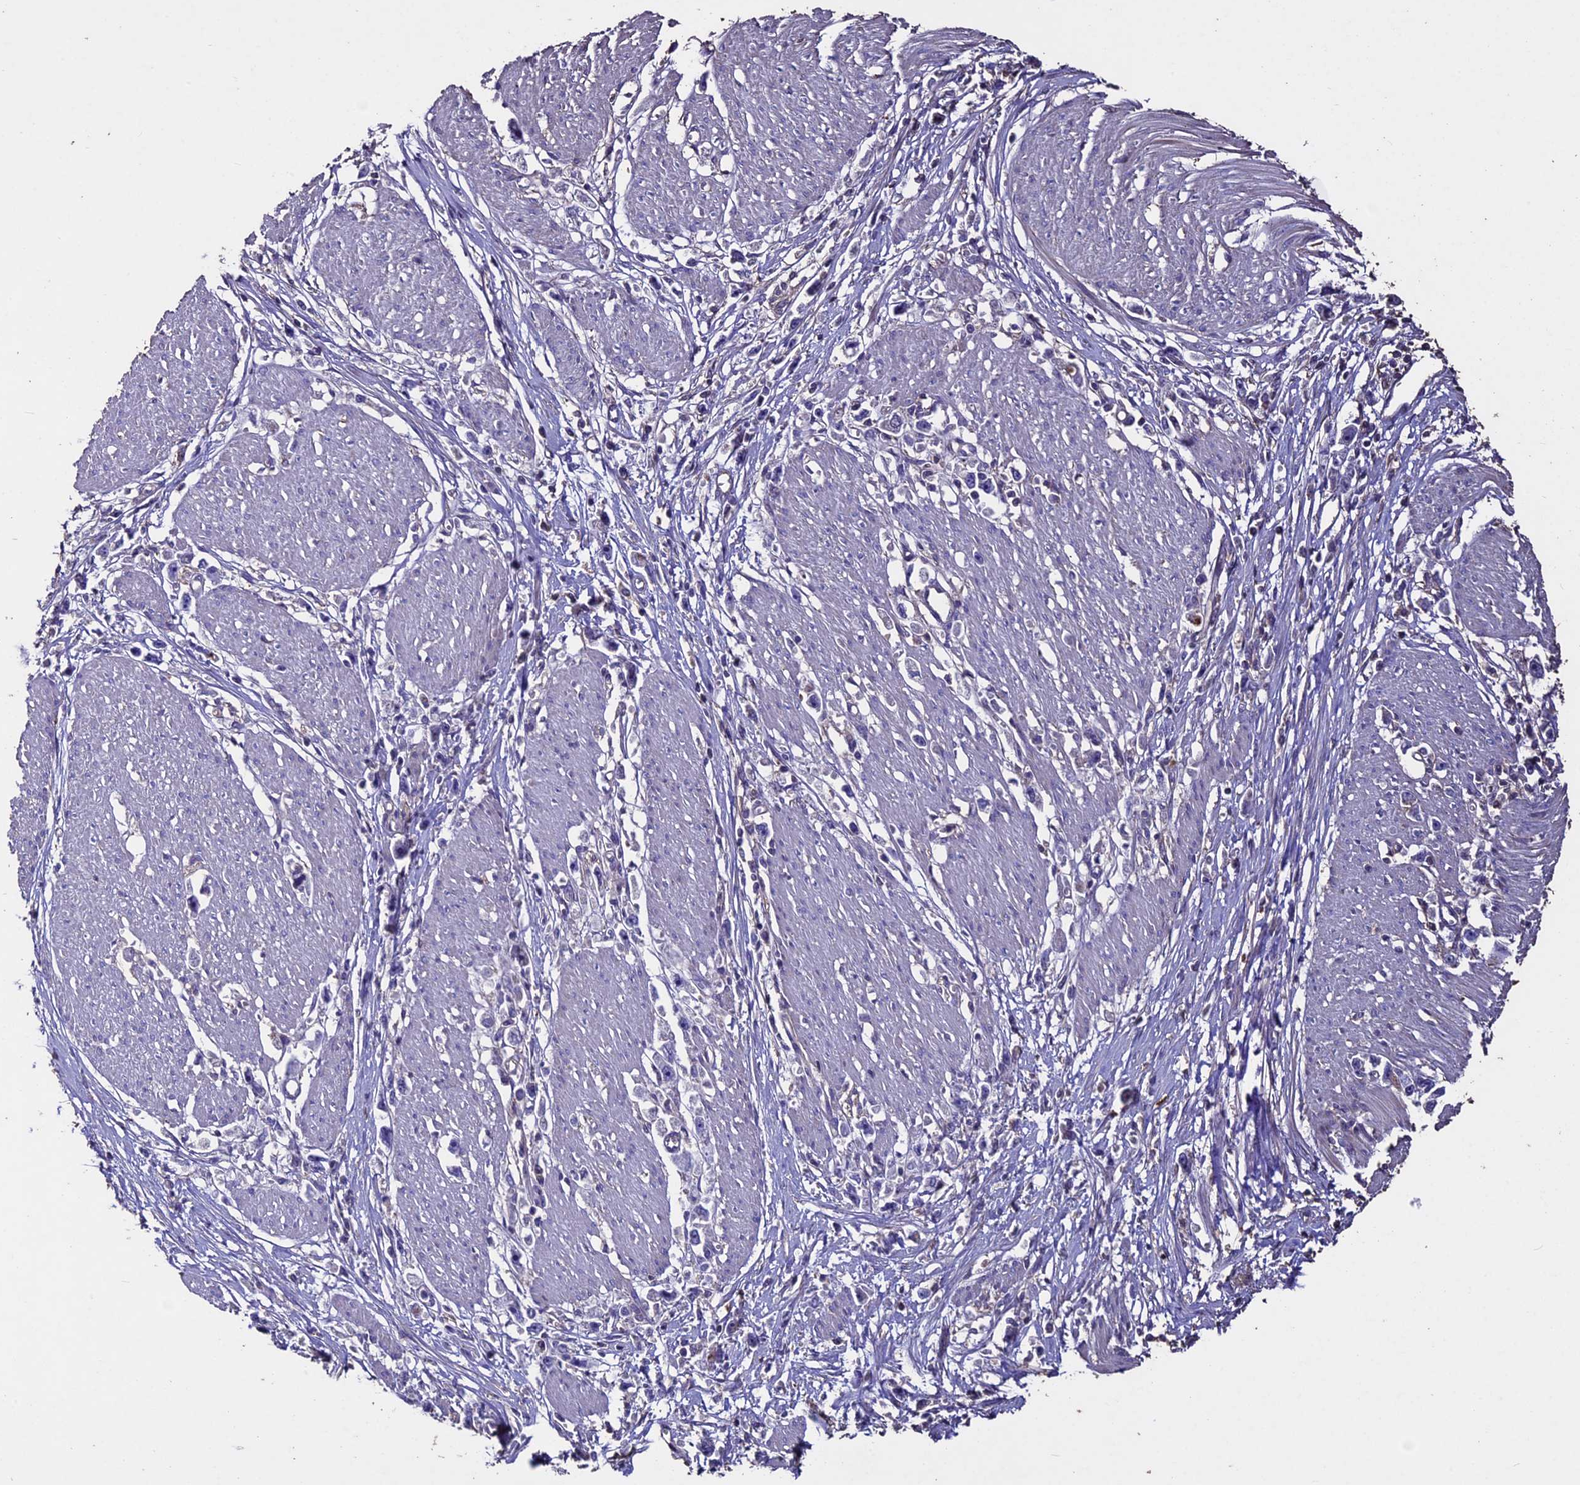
{"staining": {"intensity": "negative", "quantity": "none", "location": "none"}, "tissue": "stomach cancer", "cell_type": "Tumor cells", "image_type": "cancer", "snomed": [{"axis": "morphology", "description": "Adenocarcinoma, NOS"}, {"axis": "topography", "description": "Stomach"}], "caption": "This is a histopathology image of IHC staining of stomach cancer (adenocarcinoma), which shows no staining in tumor cells.", "gene": "USB1", "patient": {"sex": "female", "age": 59}}